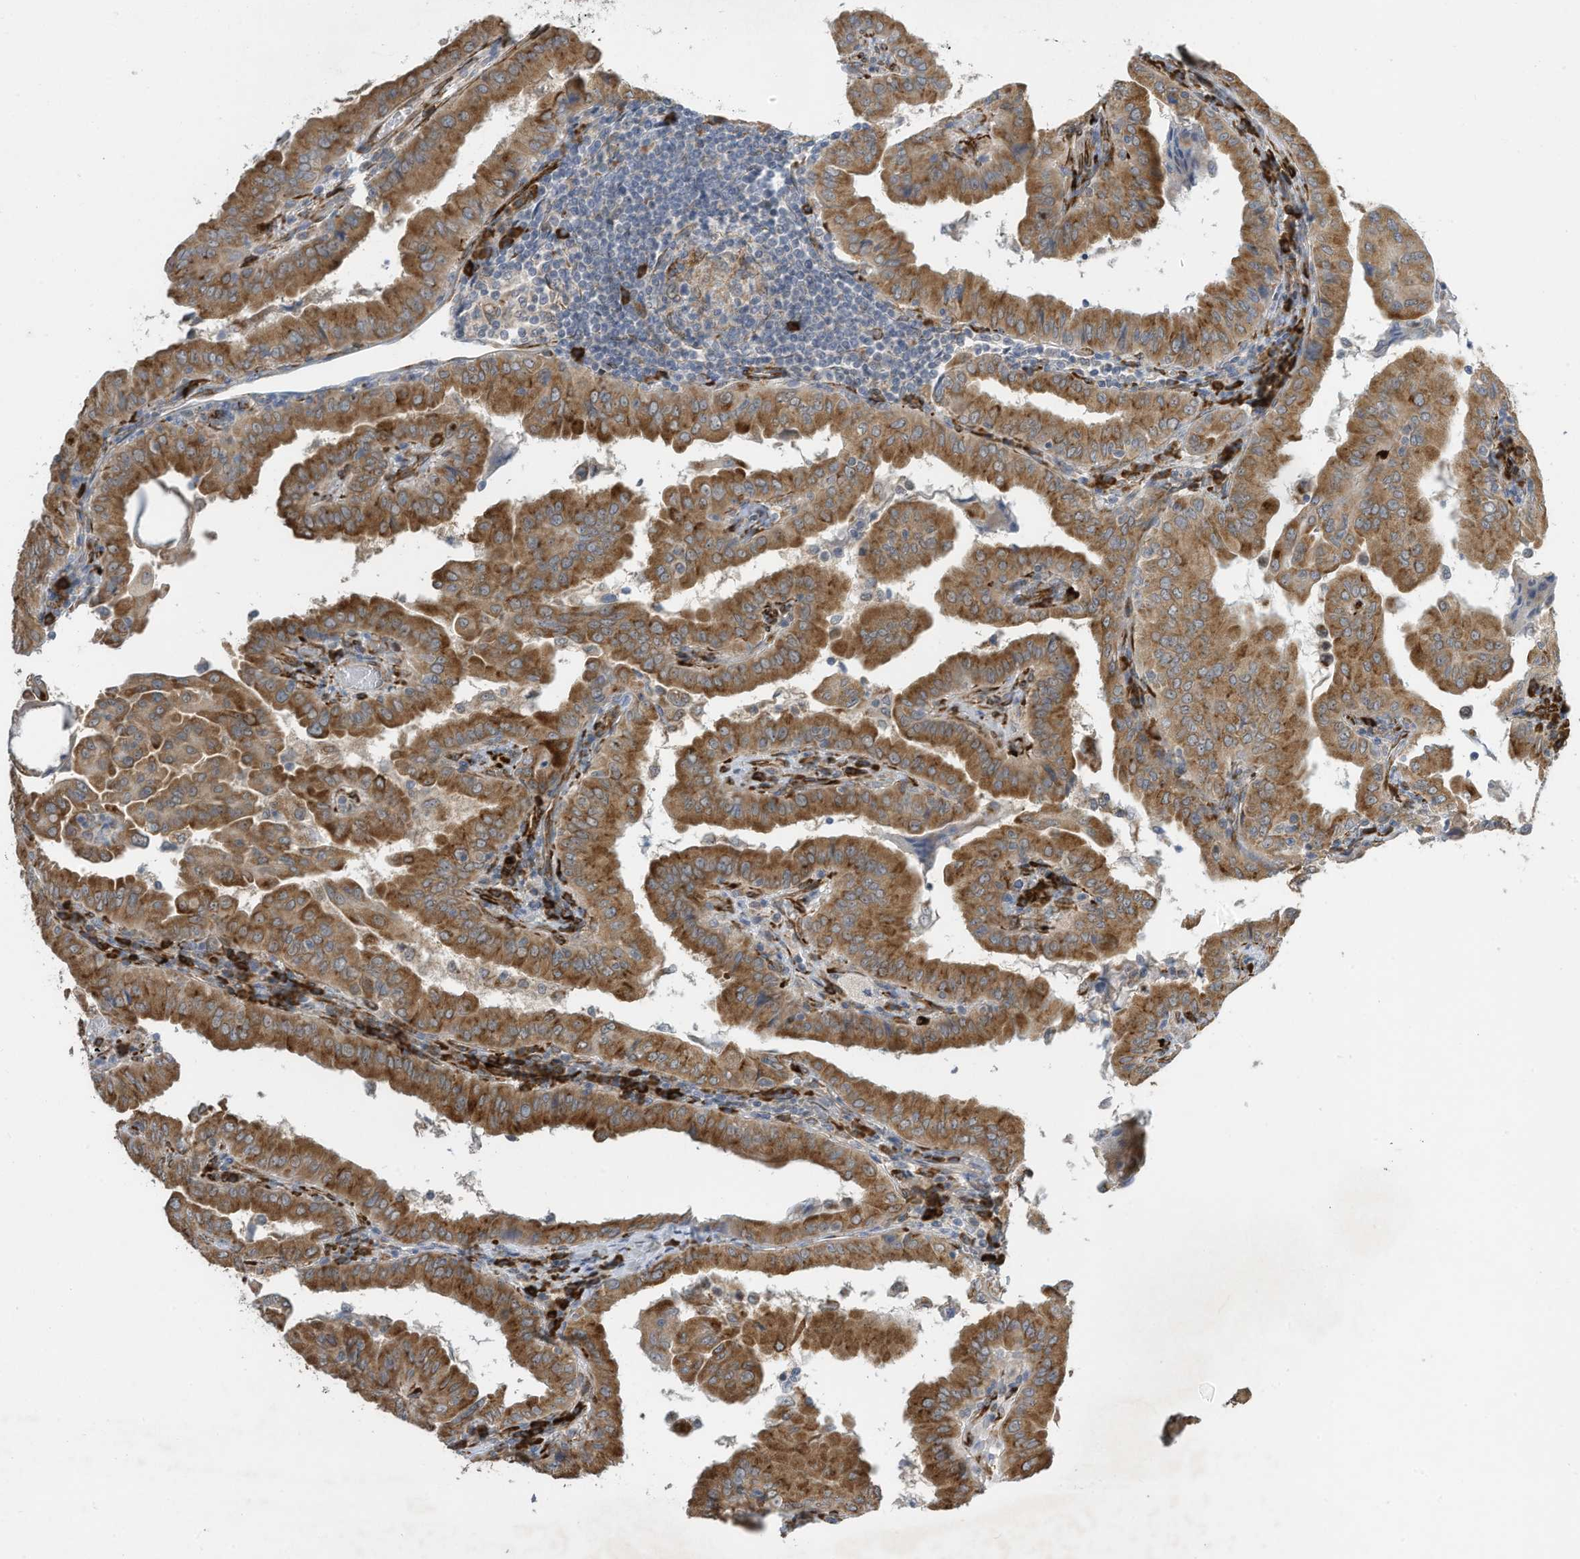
{"staining": {"intensity": "moderate", "quantity": ">75%", "location": "cytoplasmic/membranous"}, "tissue": "thyroid cancer", "cell_type": "Tumor cells", "image_type": "cancer", "snomed": [{"axis": "morphology", "description": "Papillary adenocarcinoma, NOS"}, {"axis": "topography", "description": "Thyroid gland"}], "caption": "Immunohistochemical staining of papillary adenocarcinoma (thyroid) reveals moderate cytoplasmic/membranous protein staining in about >75% of tumor cells. The staining was performed using DAB (3,3'-diaminobenzidine), with brown indicating positive protein expression. Nuclei are stained blue with hematoxylin.", "gene": "ZBTB45", "patient": {"sex": "male", "age": 33}}